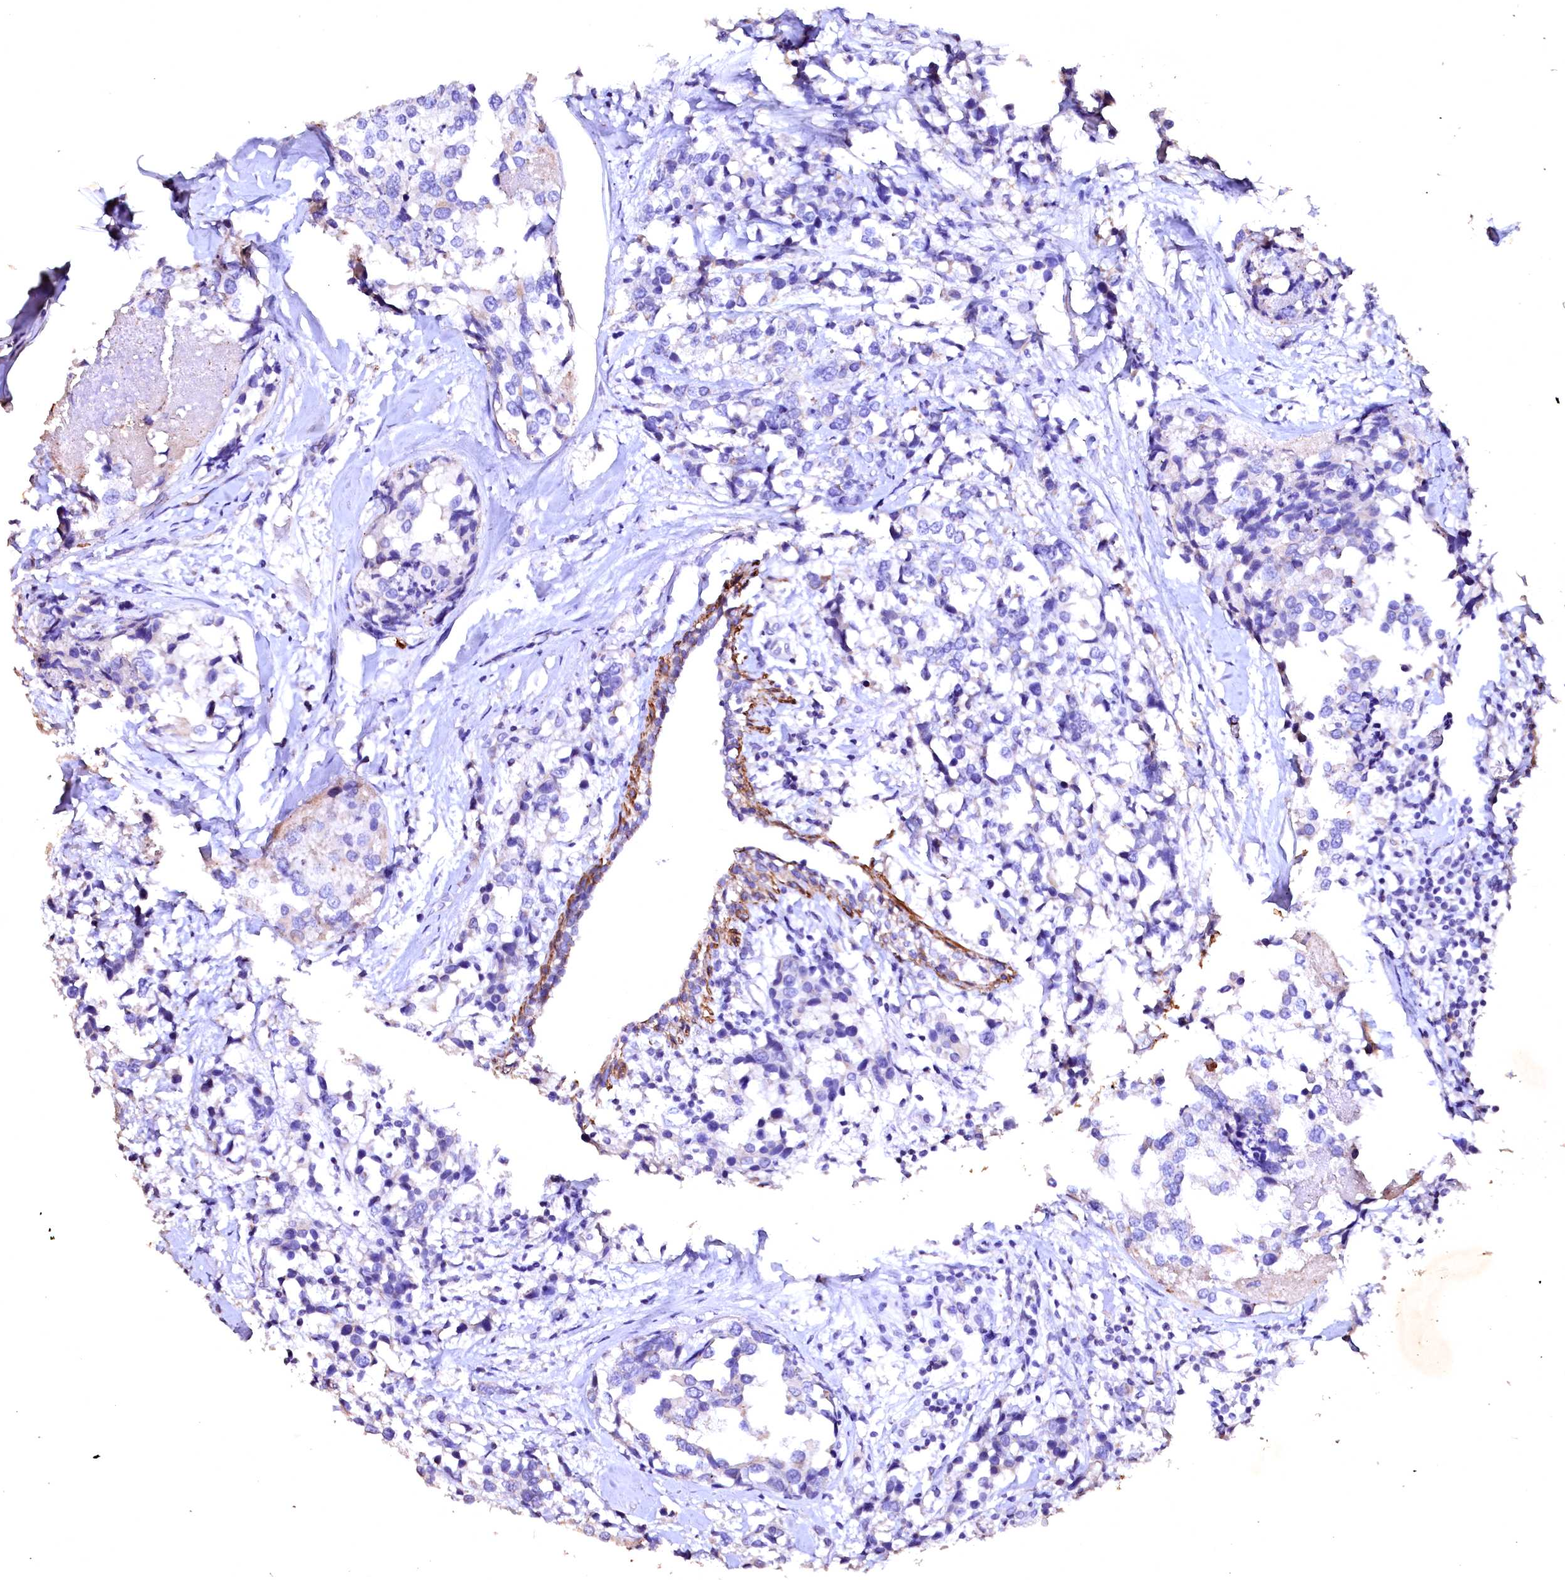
{"staining": {"intensity": "negative", "quantity": "none", "location": "none"}, "tissue": "breast cancer", "cell_type": "Tumor cells", "image_type": "cancer", "snomed": [{"axis": "morphology", "description": "Lobular carcinoma"}, {"axis": "topography", "description": "Breast"}], "caption": "Immunohistochemical staining of breast lobular carcinoma demonstrates no significant expression in tumor cells. (DAB immunohistochemistry (IHC) visualized using brightfield microscopy, high magnification).", "gene": "VPS36", "patient": {"sex": "female", "age": 59}}